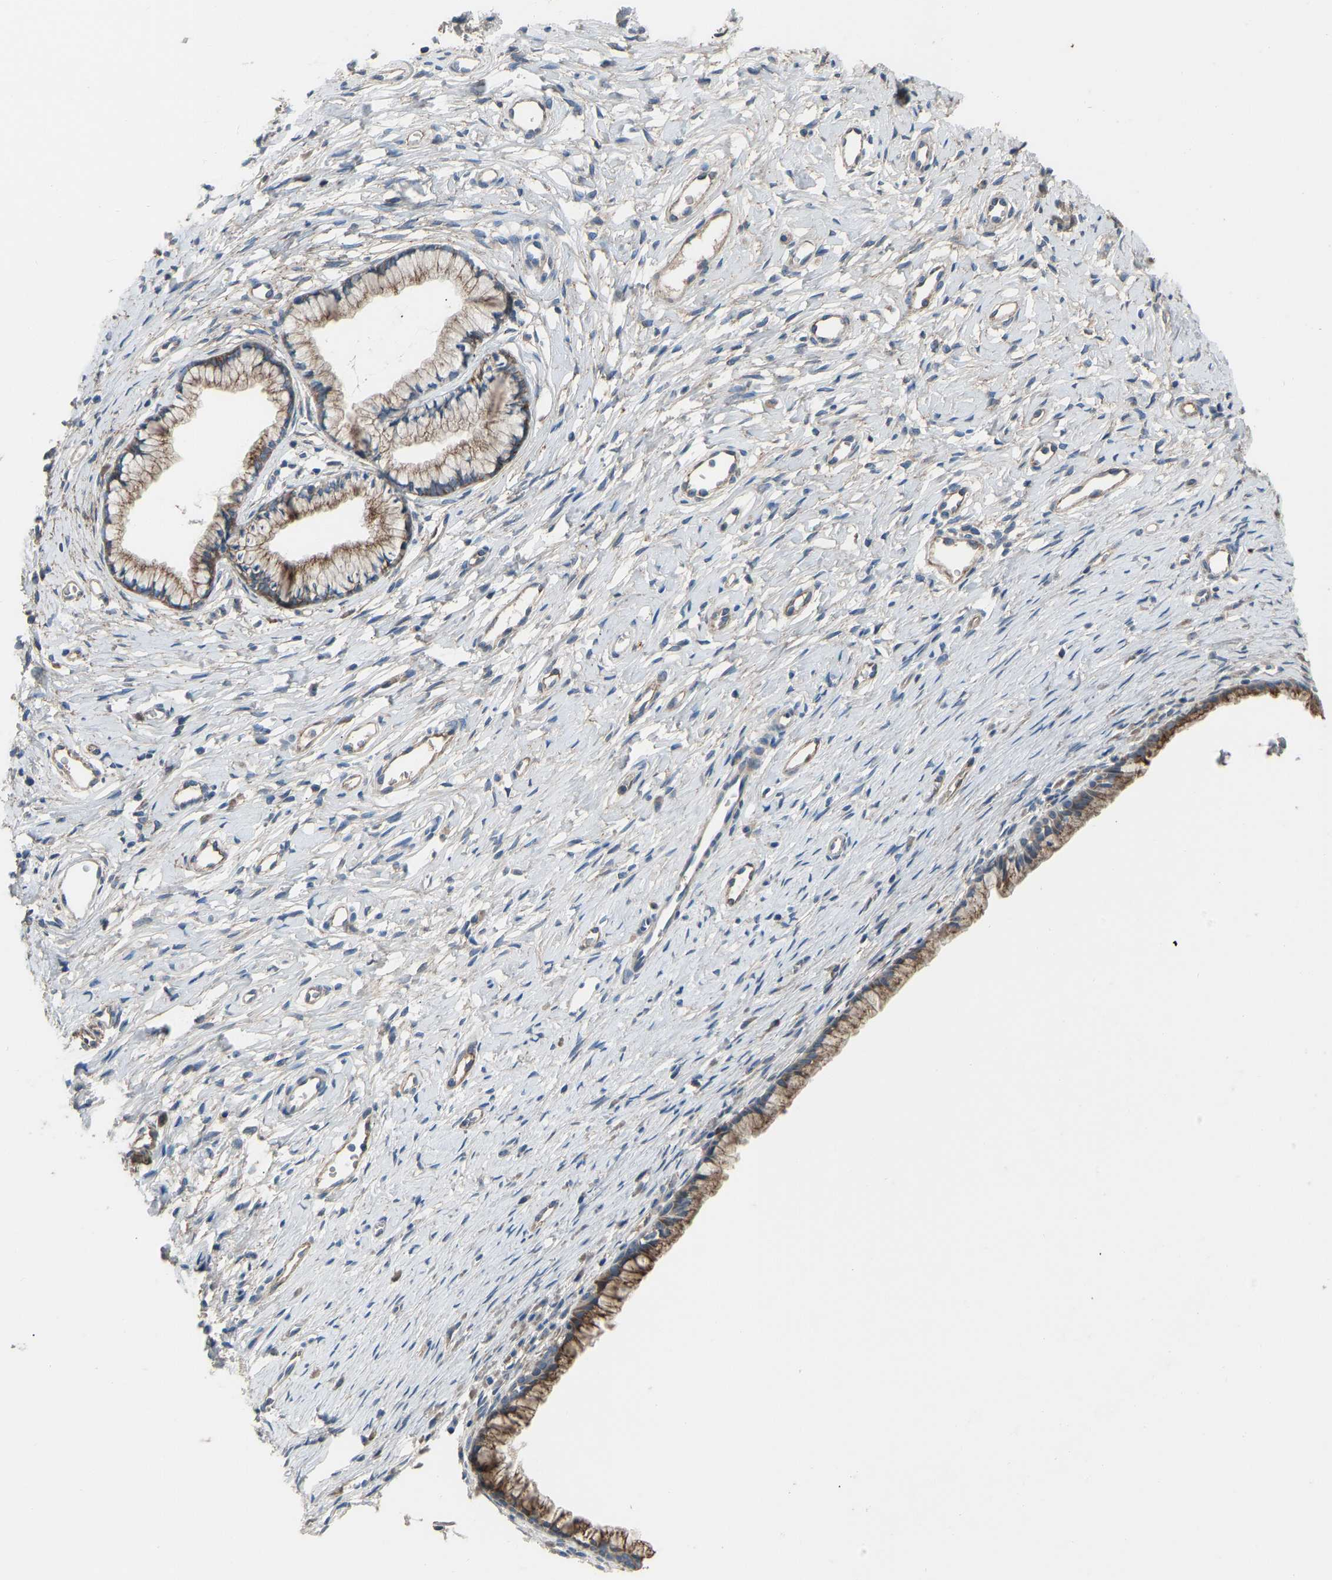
{"staining": {"intensity": "moderate", "quantity": ">75%", "location": "cytoplasmic/membranous"}, "tissue": "cervix", "cell_type": "Glandular cells", "image_type": "normal", "snomed": [{"axis": "morphology", "description": "Normal tissue, NOS"}, {"axis": "topography", "description": "Cervix"}], "caption": "Protein expression analysis of benign human cervix reveals moderate cytoplasmic/membranous positivity in approximately >75% of glandular cells. Using DAB (brown) and hematoxylin (blue) stains, captured at high magnification using brightfield microscopy.", "gene": "TGFBR3", "patient": {"sex": "female", "age": 77}}